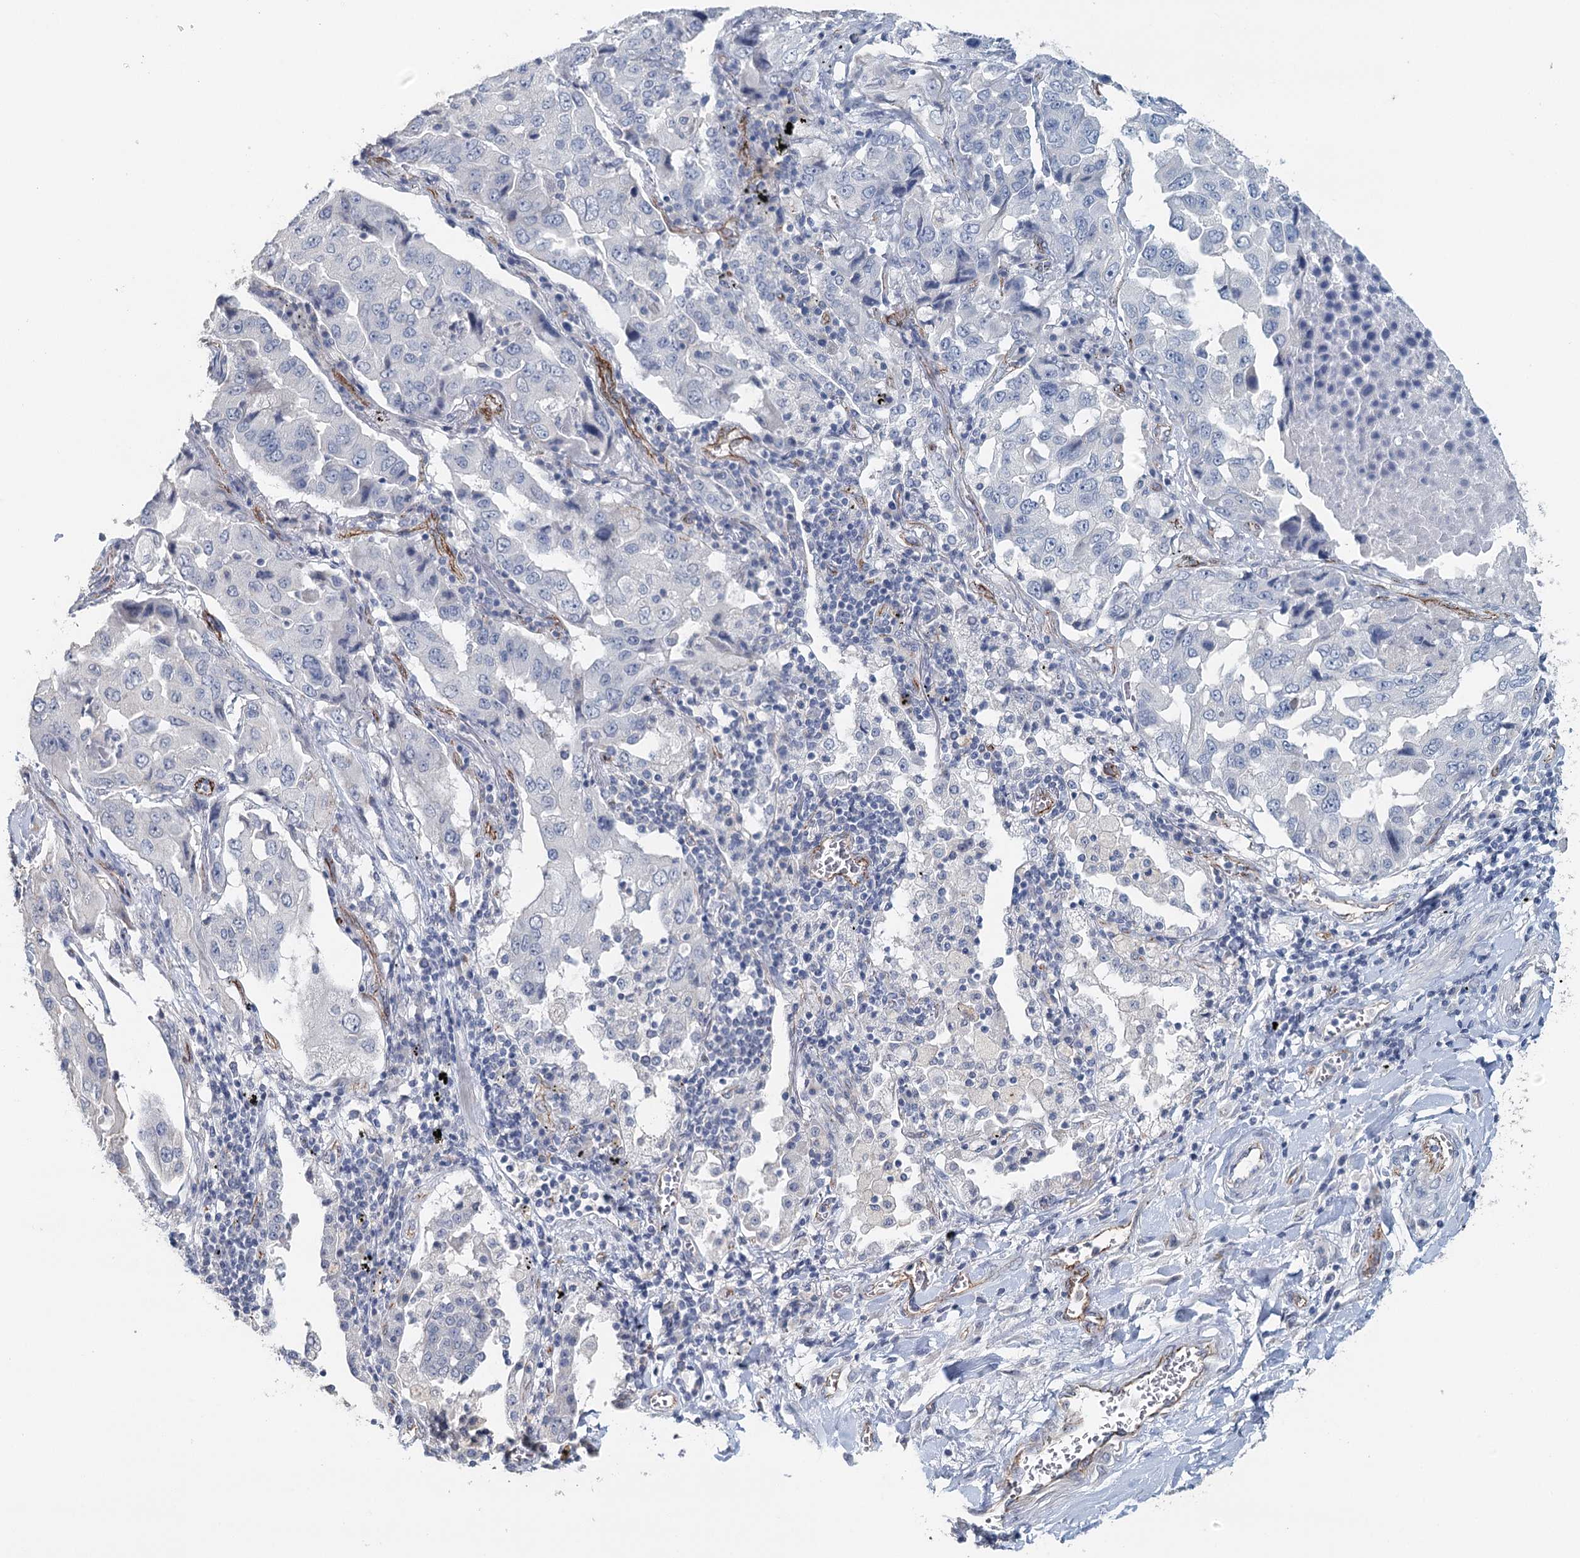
{"staining": {"intensity": "negative", "quantity": "none", "location": "none"}, "tissue": "lung cancer", "cell_type": "Tumor cells", "image_type": "cancer", "snomed": [{"axis": "morphology", "description": "Adenocarcinoma, NOS"}, {"axis": "topography", "description": "Lung"}], "caption": "This image is of lung cancer (adenocarcinoma) stained with IHC to label a protein in brown with the nuclei are counter-stained blue. There is no positivity in tumor cells.", "gene": "SYNPO", "patient": {"sex": "female", "age": 65}}